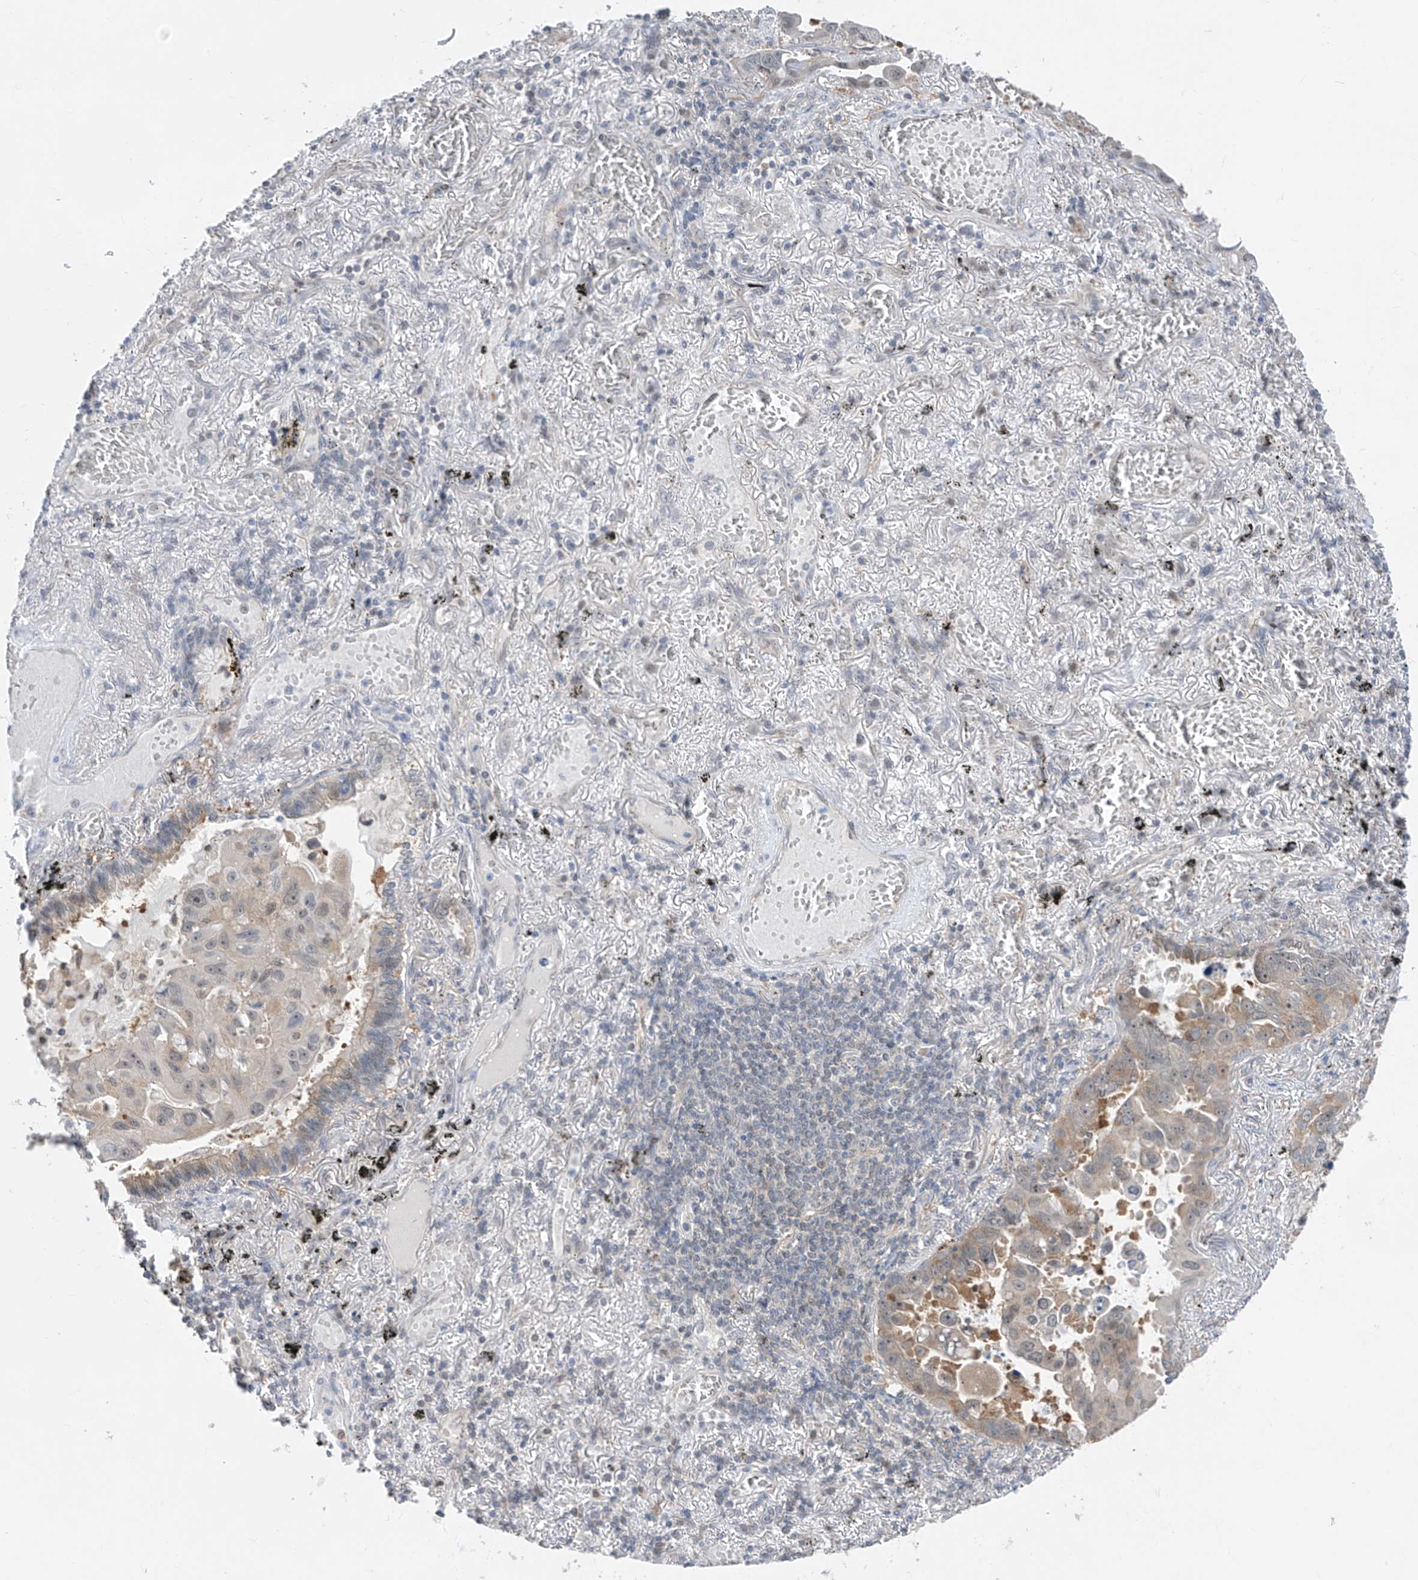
{"staining": {"intensity": "weak", "quantity": "25%-75%", "location": "cytoplasmic/membranous"}, "tissue": "lung cancer", "cell_type": "Tumor cells", "image_type": "cancer", "snomed": [{"axis": "morphology", "description": "Adenocarcinoma, NOS"}, {"axis": "topography", "description": "Lung"}], "caption": "An image of adenocarcinoma (lung) stained for a protein reveals weak cytoplasmic/membranous brown staining in tumor cells. The staining was performed using DAB (3,3'-diaminobenzidine), with brown indicating positive protein expression. Nuclei are stained blue with hematoxylin.", "gene": "TTC38", "patient": {"sex": "male", "age": 64}}